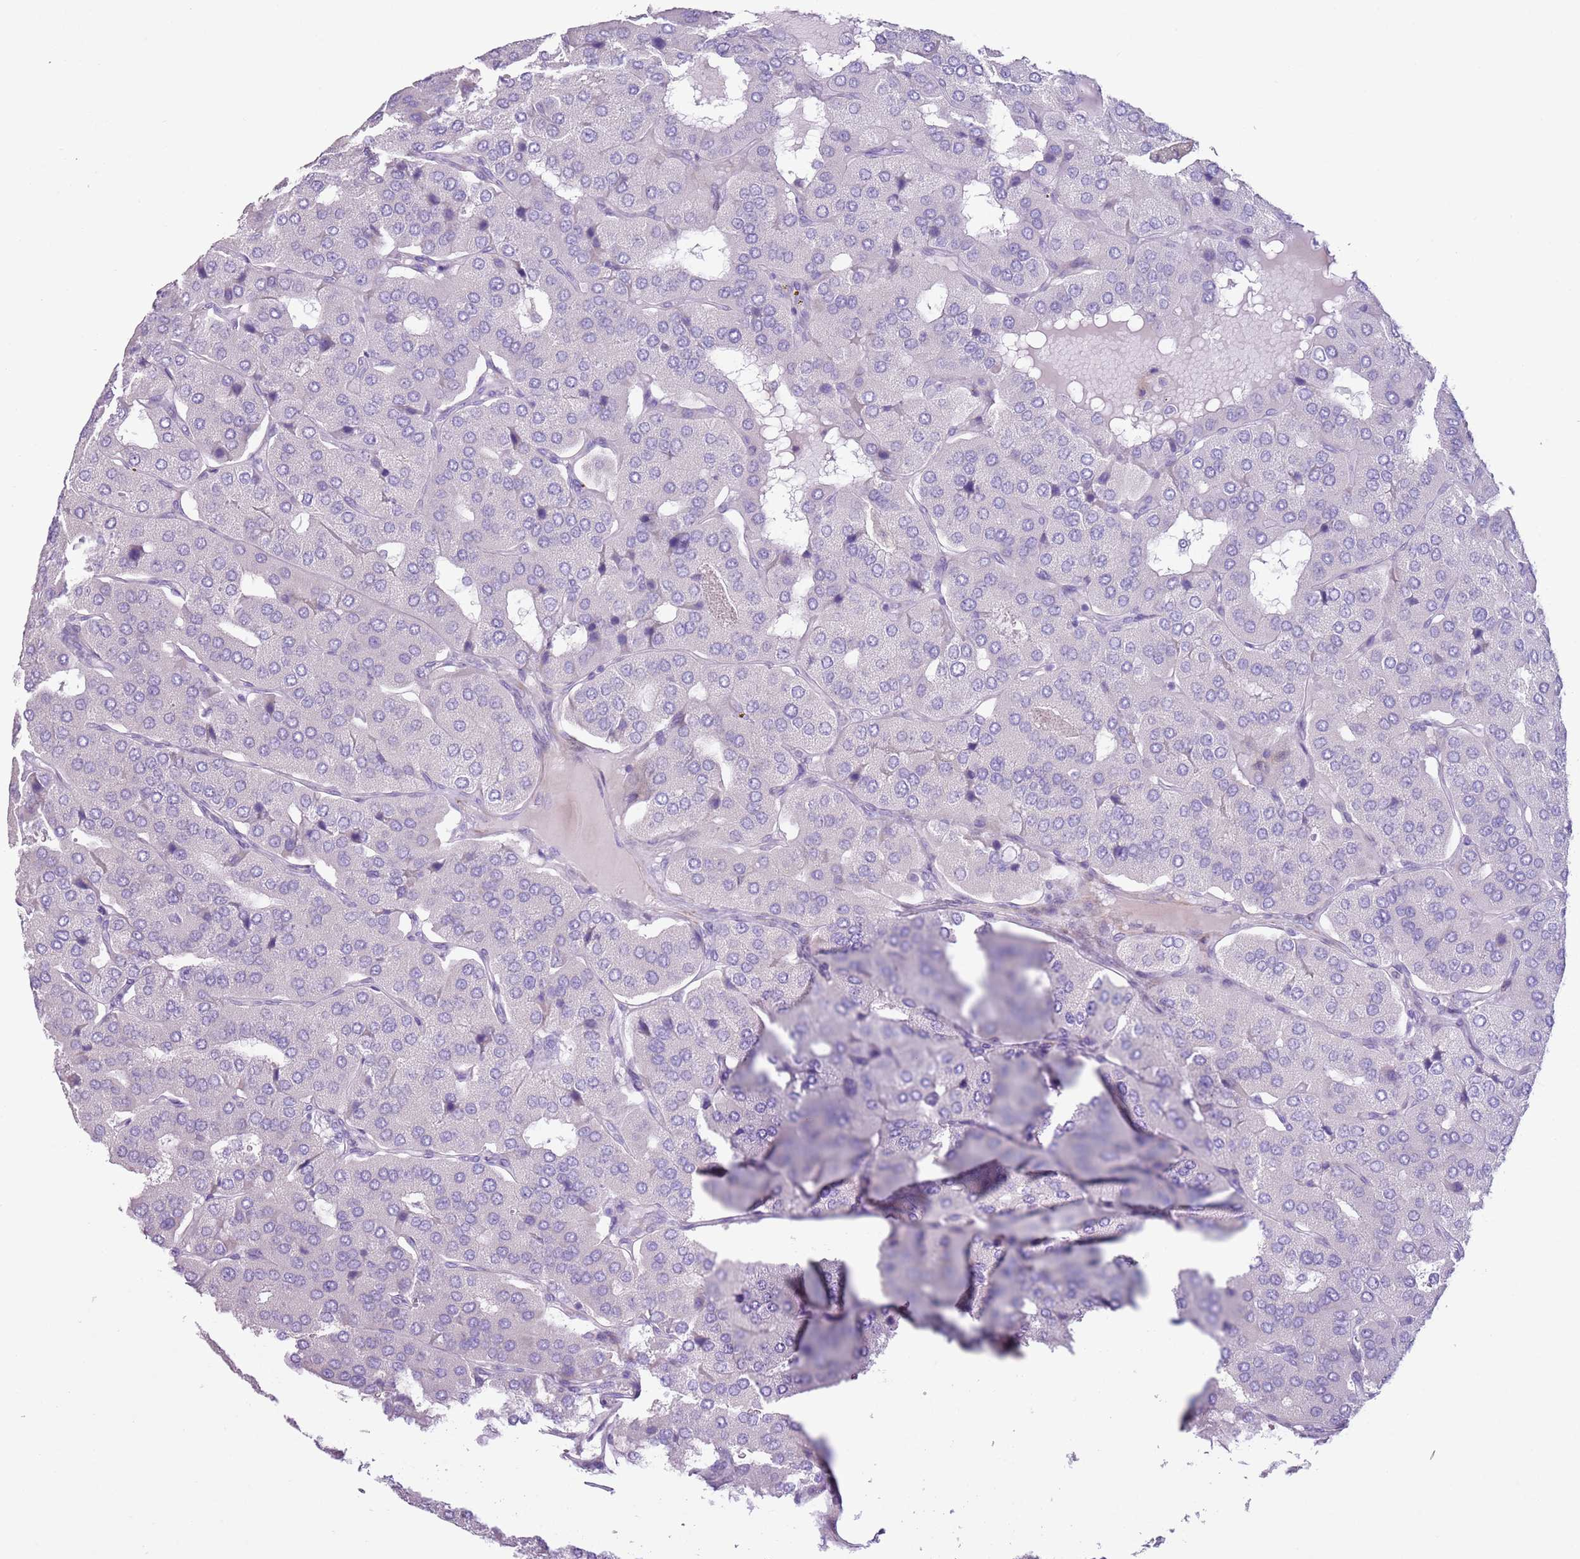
{"staining": {"intensity": "negative", "quantity": "none", "location": "none"}, "tissue": "parathyroid gland", "cell_type": "Glandular cells", "image_type": "normal", "snomed": [{"axis": "morphology", "description": "Normal tissue, NOS"}, {"axis": "morphology", "description": "Adenoma, NOS"}, {"axis": "topography", "description": "Parathyroid gland"}], "caption": "Immunohistochemistry of benign human parathyroid gland demonstrates no expression in glandular cells.", "gene": "ZNF239", "patient": {"sex": "female", "age": 86}}